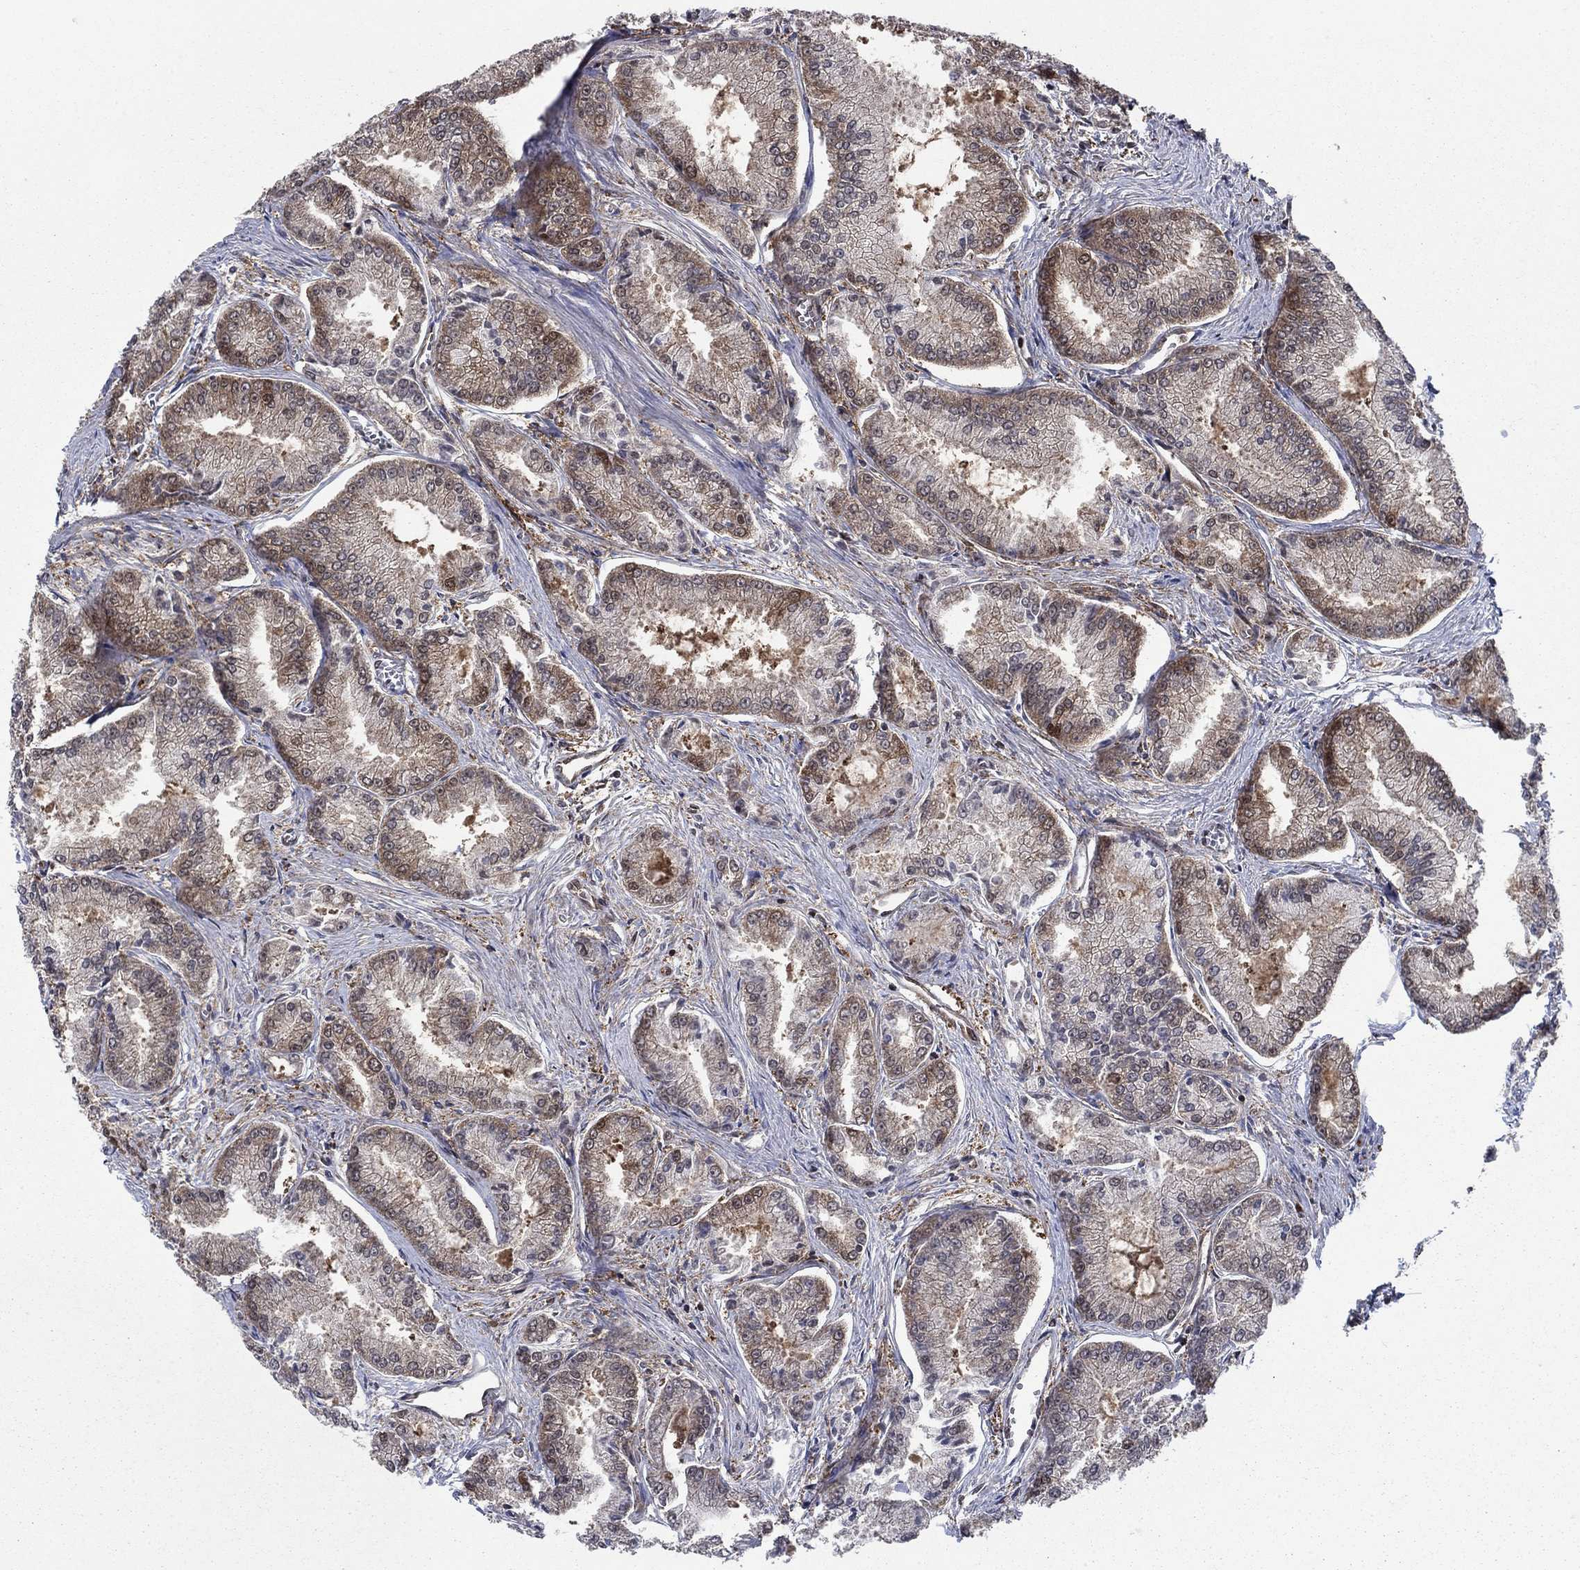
{"staining": {"intensity": "moderate", "quantity": "25%-75%", "location": "cytoplasmic/membranous"}, "tissue": "prostate cancer", "cell_type": "Tumor cells", "image_type": "cancer", "snomed": [{"axis": "morphology", "description": "Adenocarcinoma, NOS"}, {"axis": "morphology", "description": "Adenocarcinoma, High grade"}, {"axis": "topography", "description": "Prostate"}], "caption": "This is a histology image of immunohistochemistry (IHC) staining of prostate cancer (high-grade adenocarcinoma), which shows moderate expression in the cytoplasmic/membranous of tumor cells.", "gene": "CACYBP", "patient": {"sex": "male", "age": 70}}